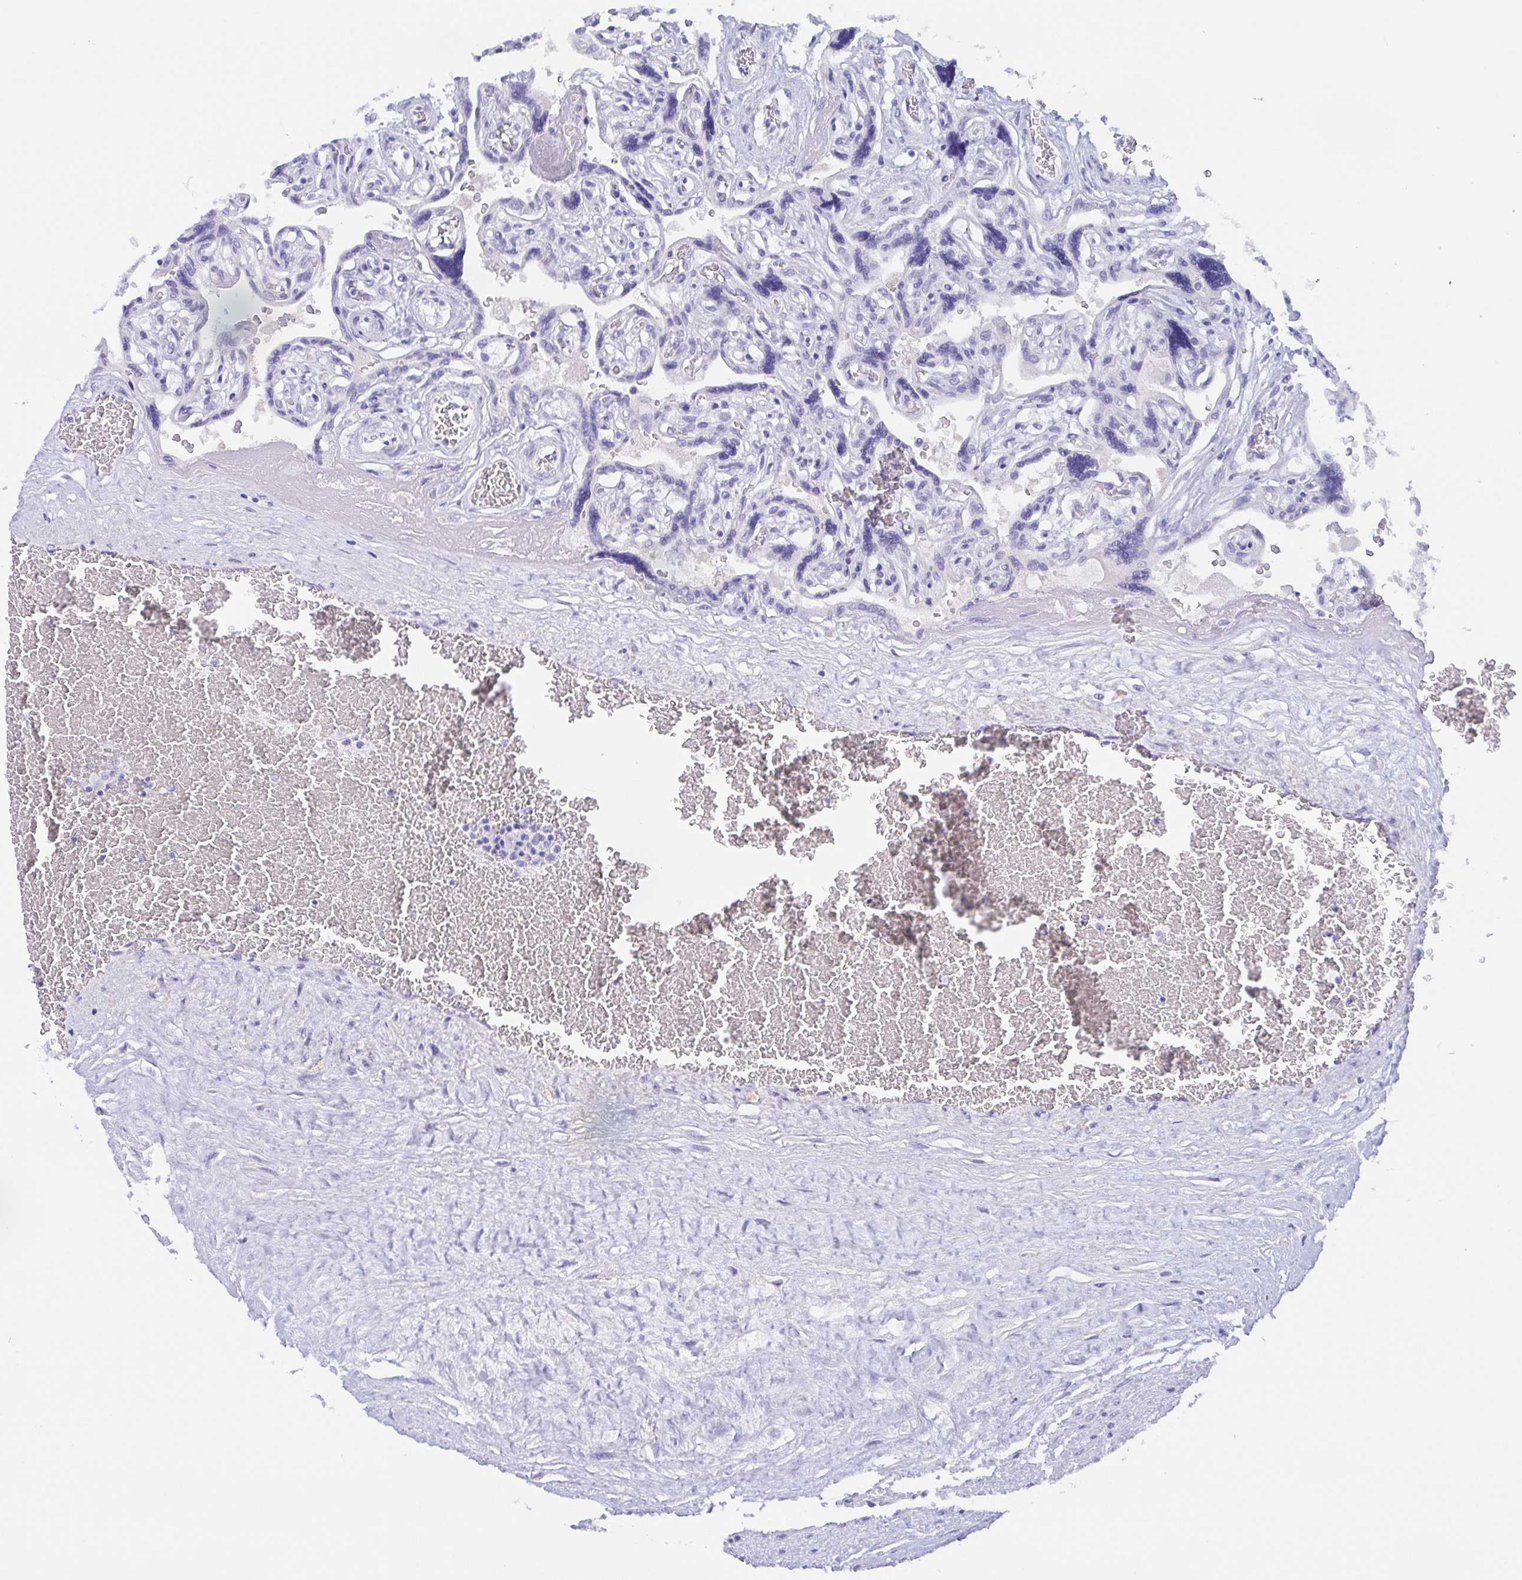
{"staining": {"intensity": "negative", "quantity": "none", "location": "none"}, "tissue": "placenta", "cell_type": "Decidual cells", "image_type": "normal", "snomed": [{"axis": "morphology", "description": "Normal tissue, NOS"}, {"axis": "topography", "description": "Placenta"}], "caption": "Immunohistochemistry (IHC) histopathology image of normal human placenta stained for a protein (brown), which demonstrates no staining in decidual cells. The staining is performed using DAB brown chromogen with nuclei counter-stained in using hematoxylin.", "gene": "MUCL3", "patient": {"sex": "female", "age": 32}}